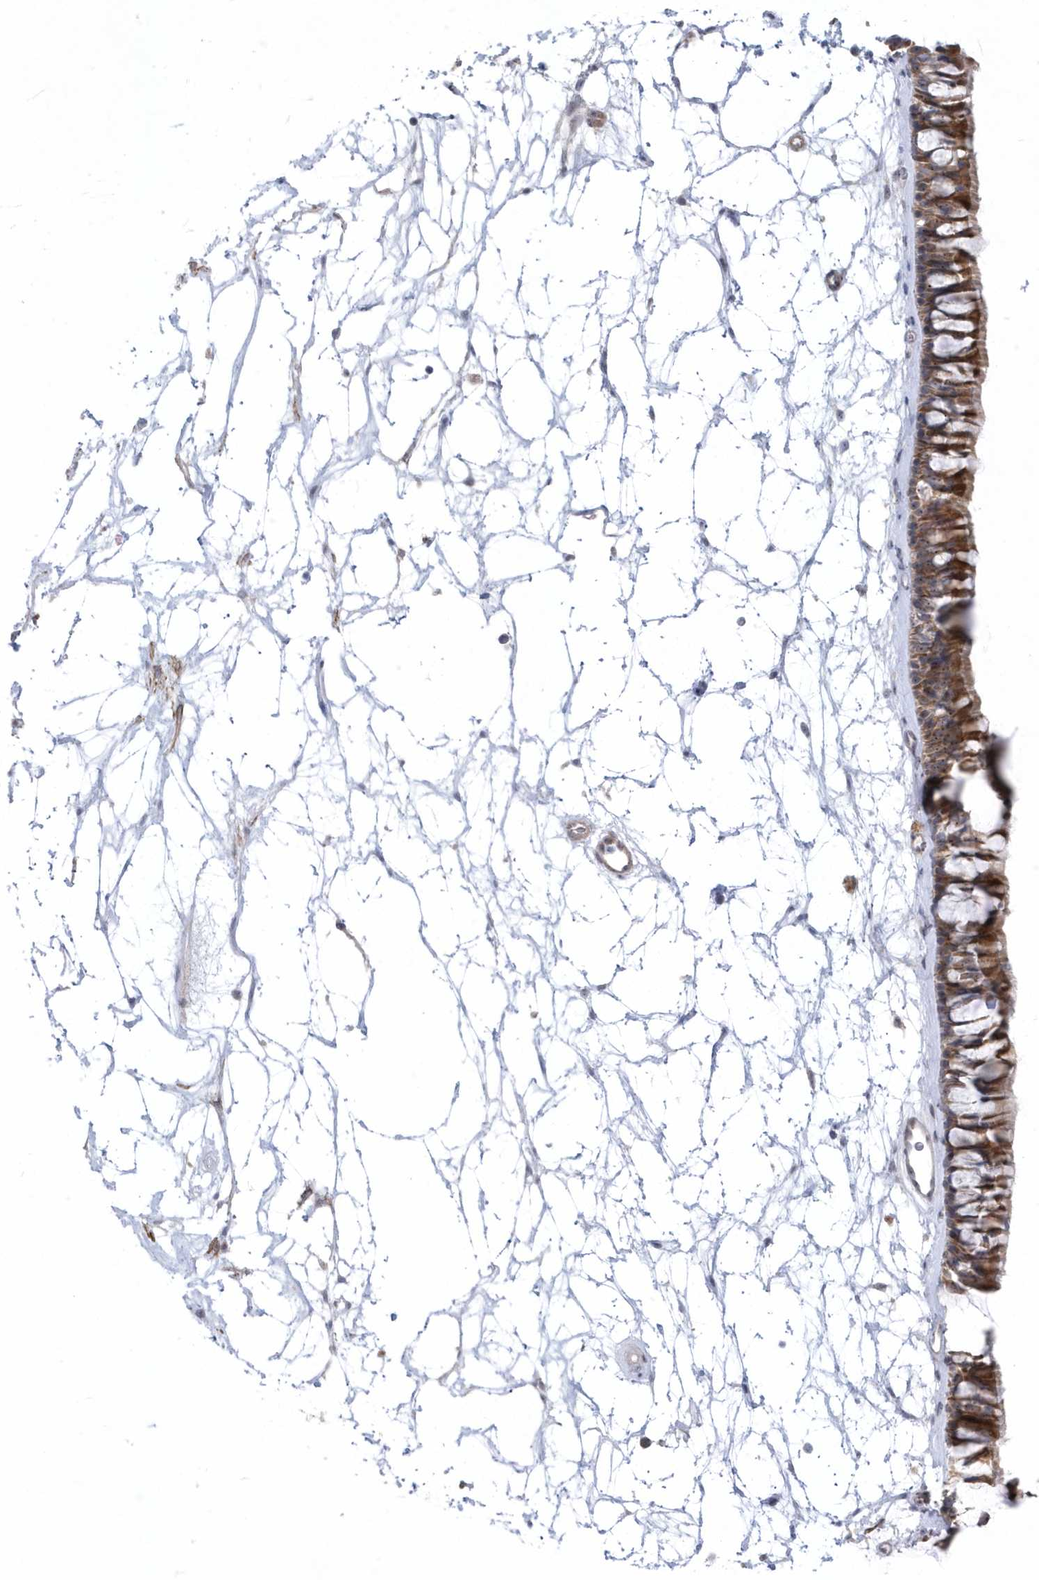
{"staining": {"intensity": "strong", "quantity": ">75%", "location": "cytoplasmic/membranous"}, "tissue": "nasopharynx", "cell_type": "Respiratory epithelial cells", "image_type": "normal", "snomed": [{"axis": "morphology", "description": "Normal tissue, NOS"}, {"axis": "topography", "description": "Nasopharynx"}], "caption": "Normal nasopharynx was stained to show a protein in brown. There is high levels of strong cytoplasmic/membranous staining in approximately >75% of respiratory epithelial cells. (brown staining indicates protein expression, while blue staining denotes nuclei).", "gene": "GTPBP6", "patient": {"sex": "male", "age": 64}}